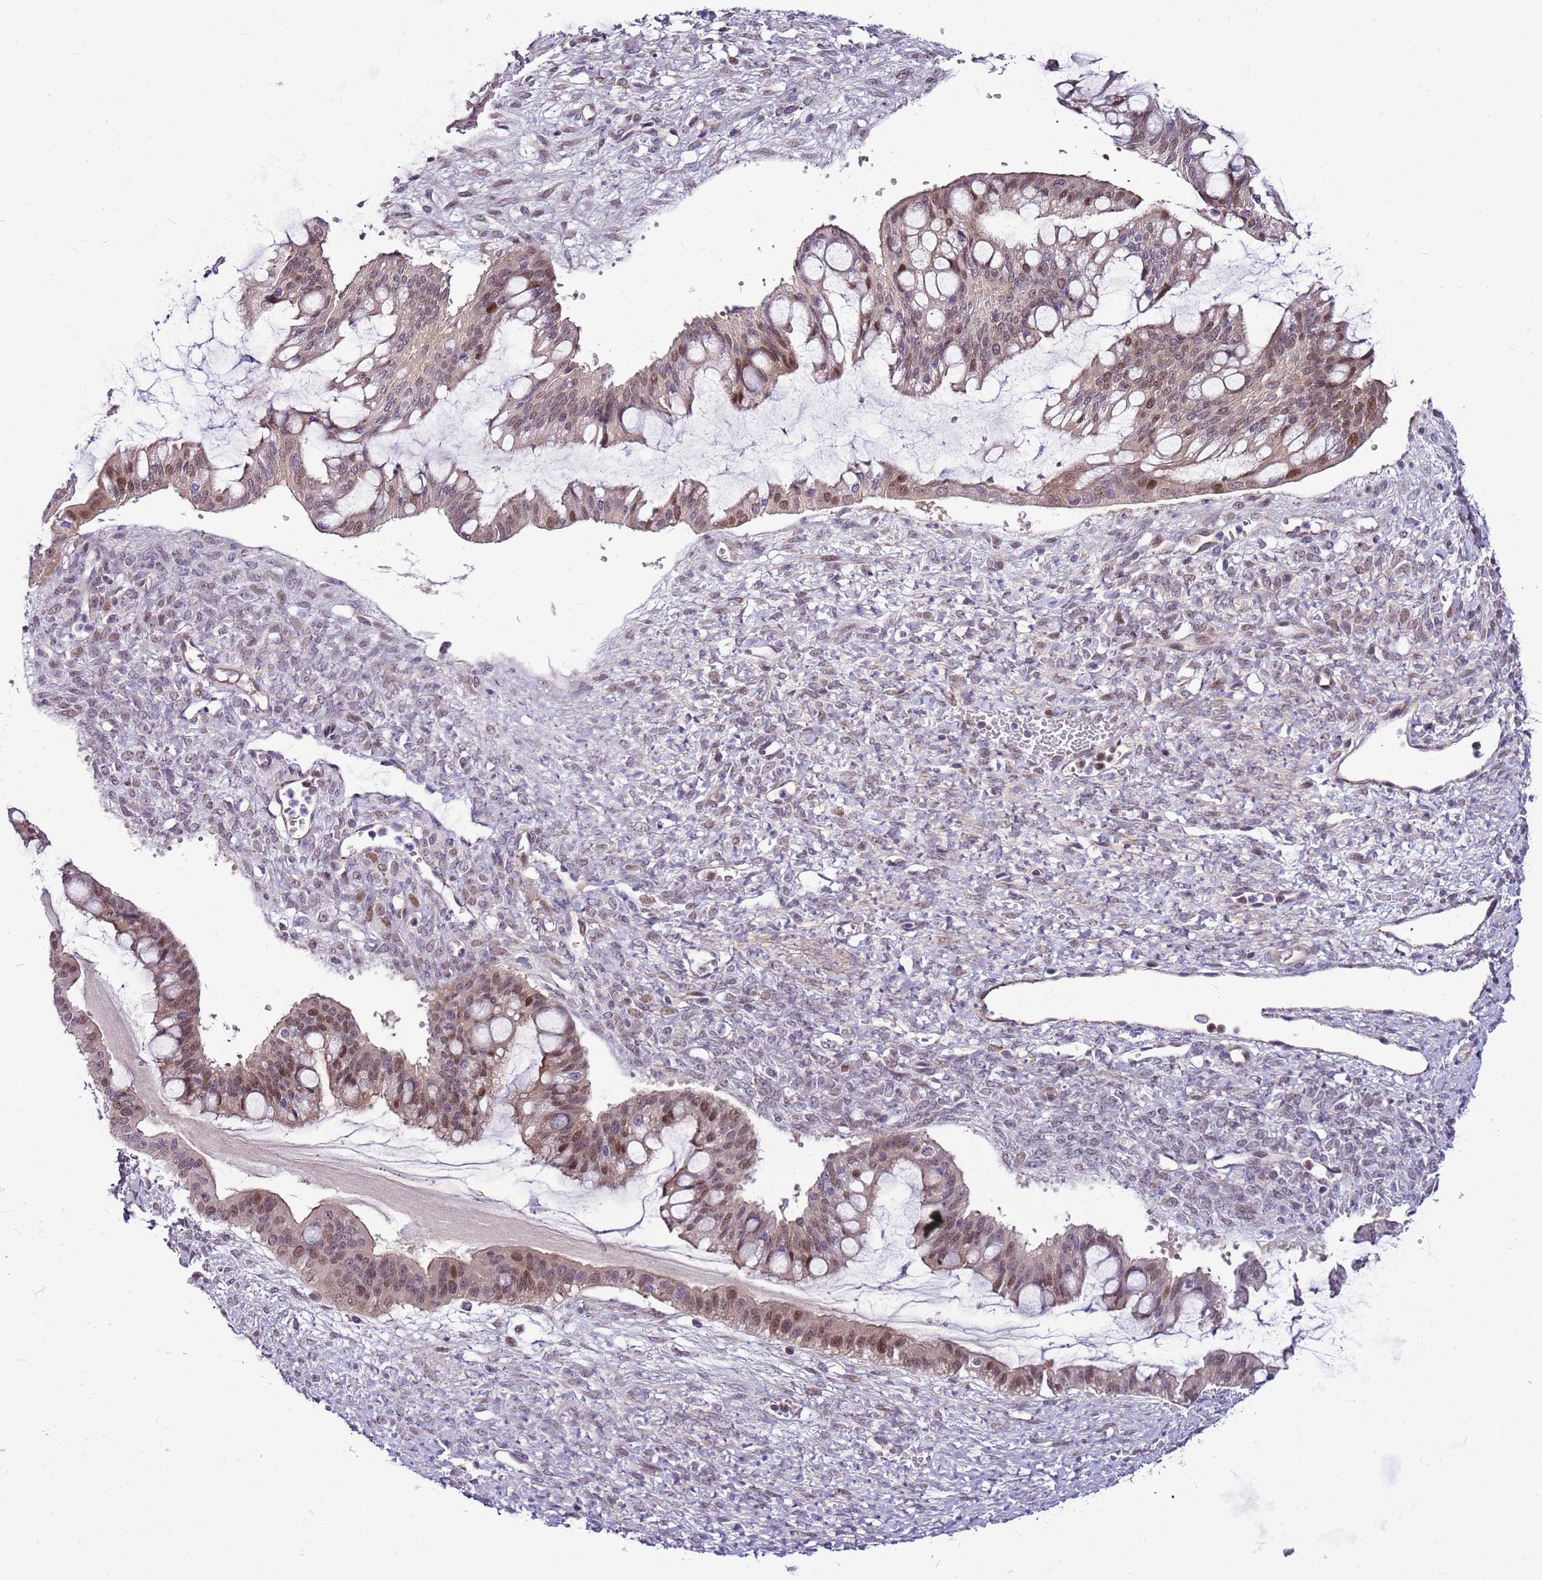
{"staining": {"intensity": "moderate", "quantity": "25%-75%", "location": "nuclear"}, "tissue": "ovarian cancer", "cell_type": "Tumor cells", "image_type": "cancer", "snomed": [{"axis": "morphology", "description": "Cystadenocarcinoma, mucinous, NOS"}, {"axis": "topography", "description": "Ovary"}], "caption": "Protein staining of ovarian cancer (mucinous cystadenocarcinoma) tissue reveals moderate nuclear expression in approximately 25%-75% of tumor cells.", "gene": "POLE3", "patient": {"sex": "female", "age": 73}}